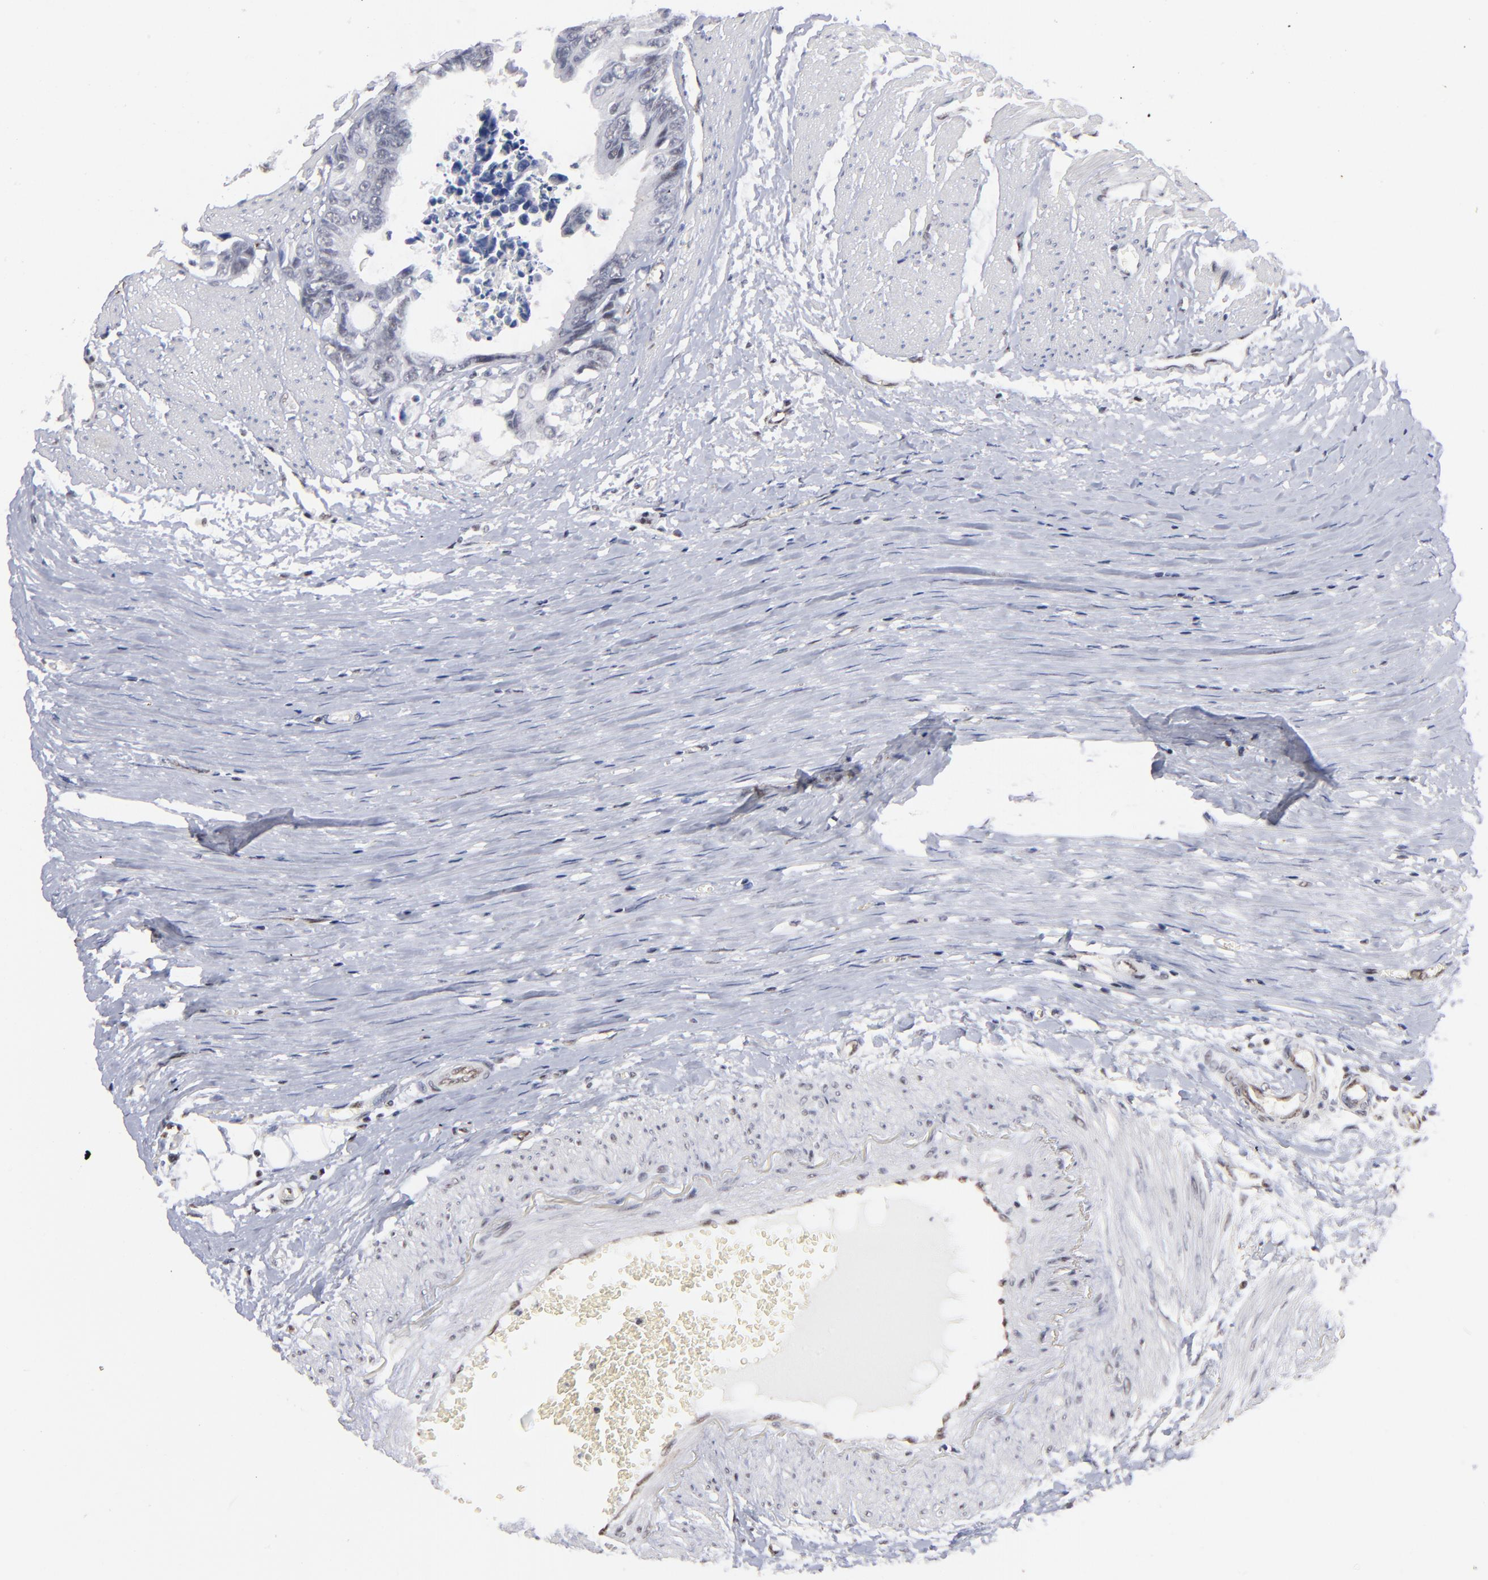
{"staining": {"intensity": "negative", "quantity": "none", "location": "none"}, "tissue": "colorectal cancer", "cell_type": "Tumor cells", "image_type": "cancer", "snomed": [{"axis": "morphology", "description": "Adenocarcinoma, NOS"}, {"axis": "topography", "description": "Rectum"}], "caption": "IHC of colorectal adenocarcinoma displays no expression in tumor cells.", "gene": "GABPA", "patient": {"sex": "female", "age": 98}}